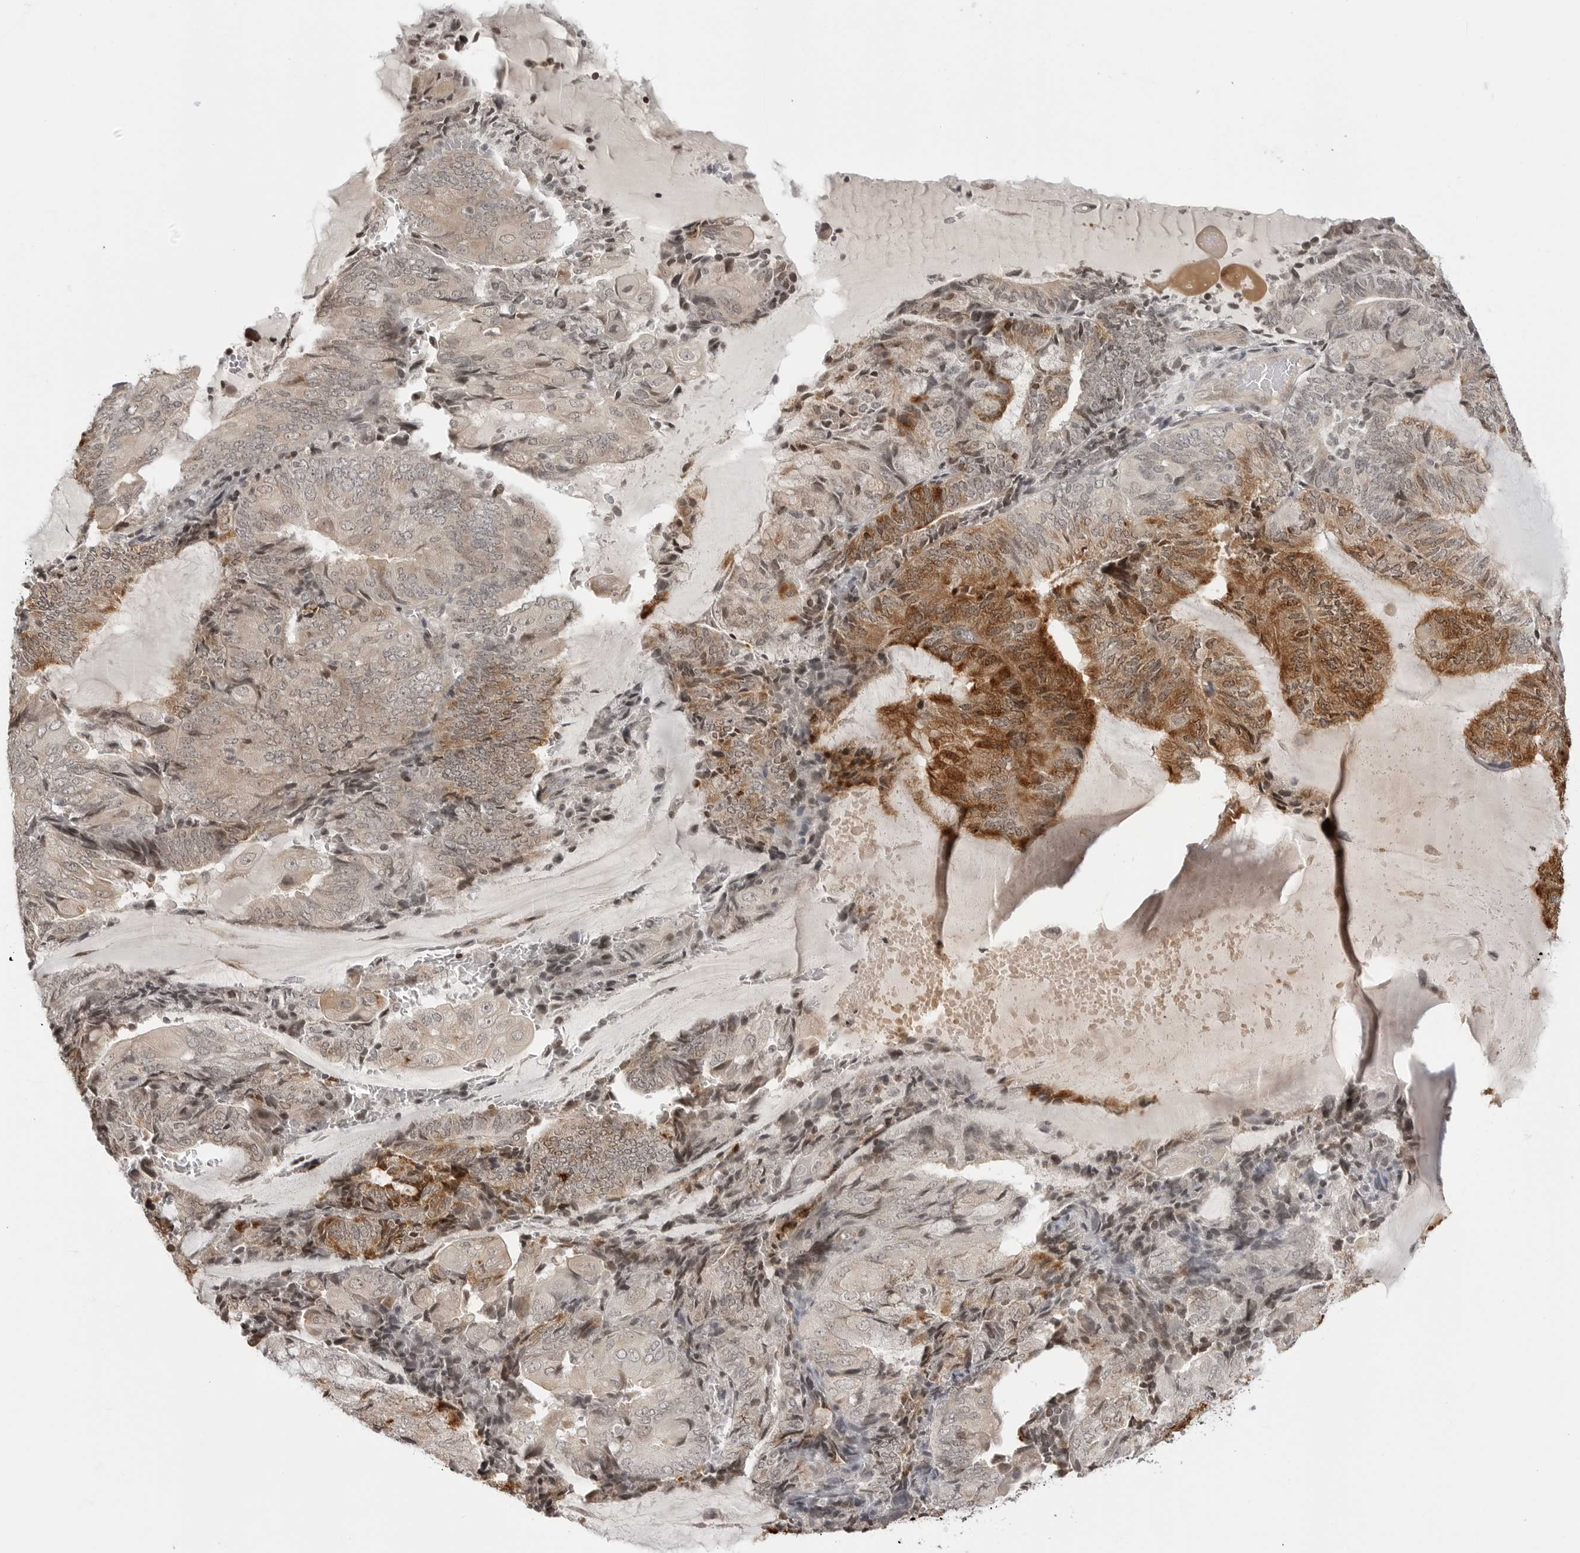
{"staining": {"intensity": "strong", "quantity": "<25%", "location": "cytoplasmic/membranous,nuclear"}, "tissue": "endometrial cancer", "cell_type": "Tumor cells", "image_type": "cancer", "snomed": [{"axis": "morphology", "description": "Adenocarcinoma, NOS"}, {"axis": "topography", "description": "Endometrium"}], "caption": "Tumor cells display medium levels of strong cytoplasmic/membranous and nuclear expression in approximately <25% of cells in endometrial adenocarcinoma.", "gene": "C8orf33", "patient": {"sex": "female", "age": 81}}